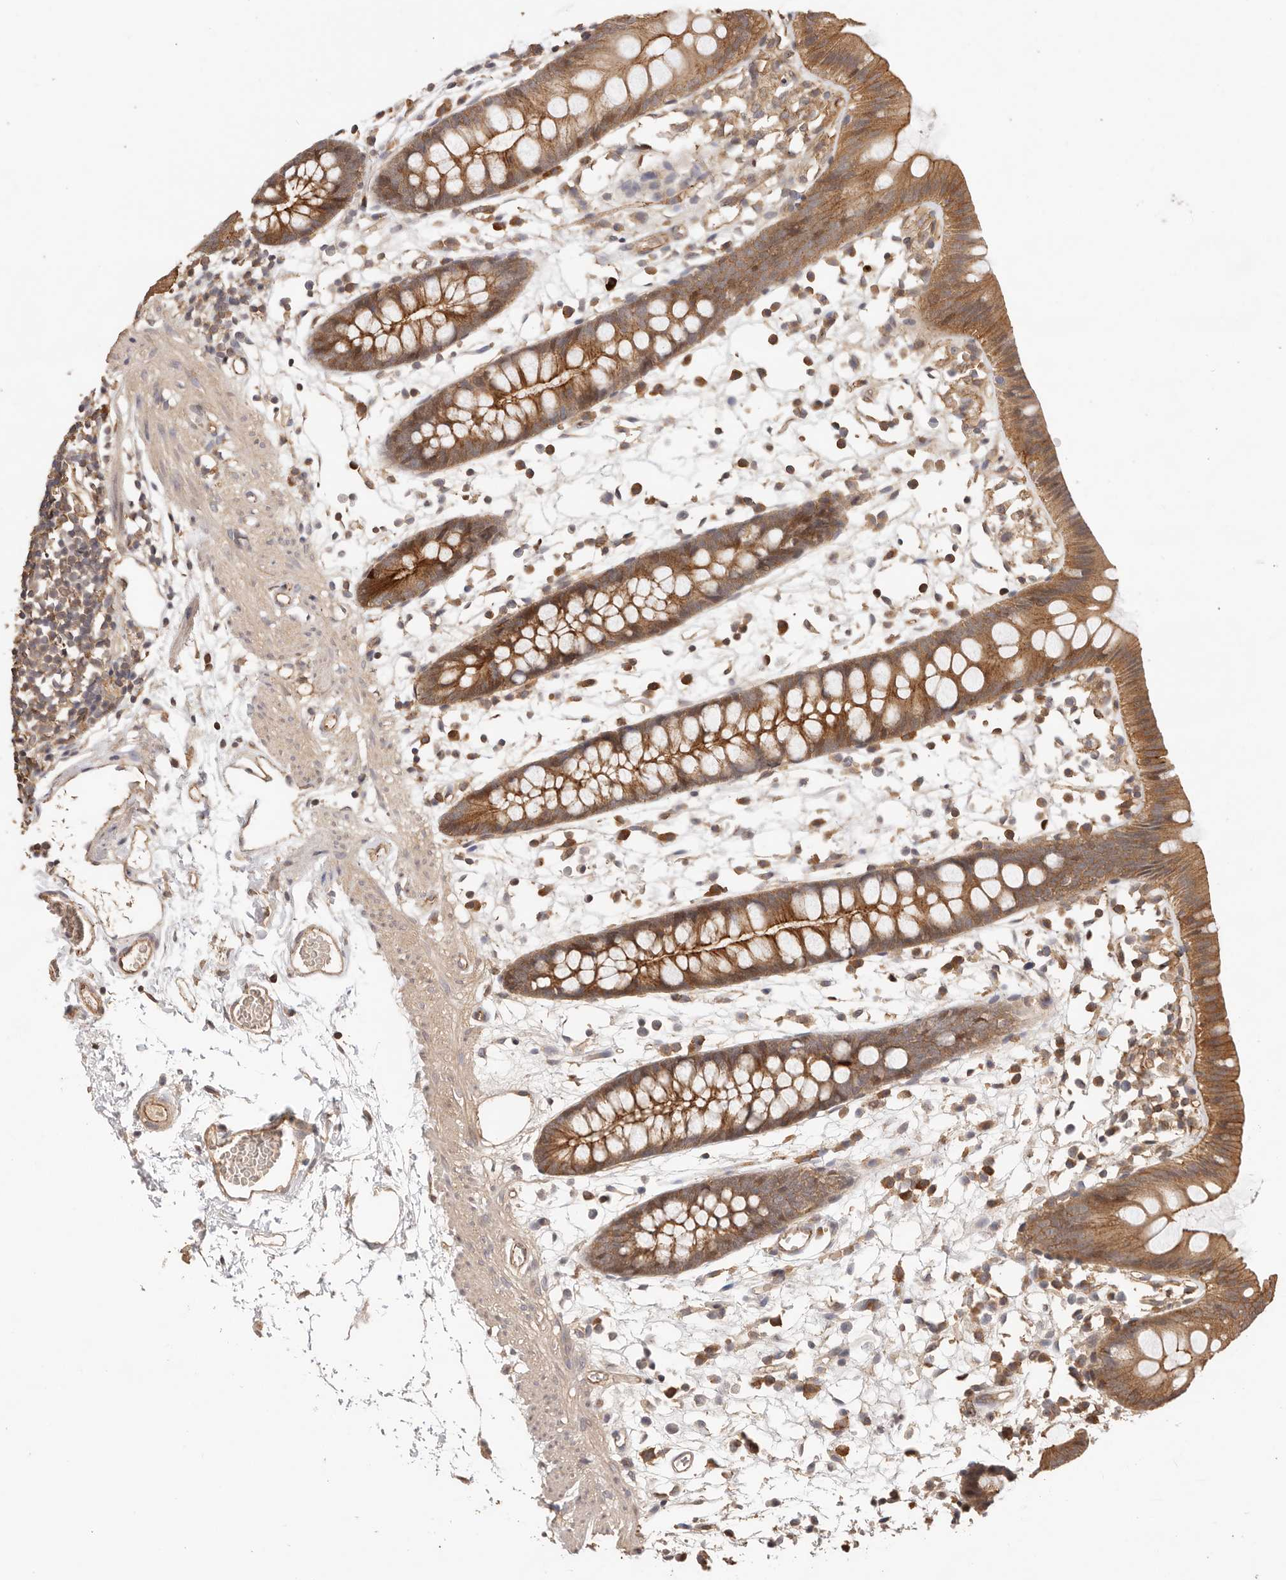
{"staining": {"intensity": "moderate", "quantity": ">75%", "location": "cytoplasmic/membranous"}, "tissue": "colon", "cell_type": "Endothelial cells", "image_type": "normal", "snomed": [{"axis": "morphology", "description": "Normal tissue, NOS"}, {"axis": "topography", "description": "Colon"}], "caption": "Moderate cytoplasmic/membranous expression for a protein is present in approximately >75% of endothelial cells of benign colon using immunohistochemistry (IHC).", "gene": "AFDN", "patient": {"sex": "male", "age": 56}}